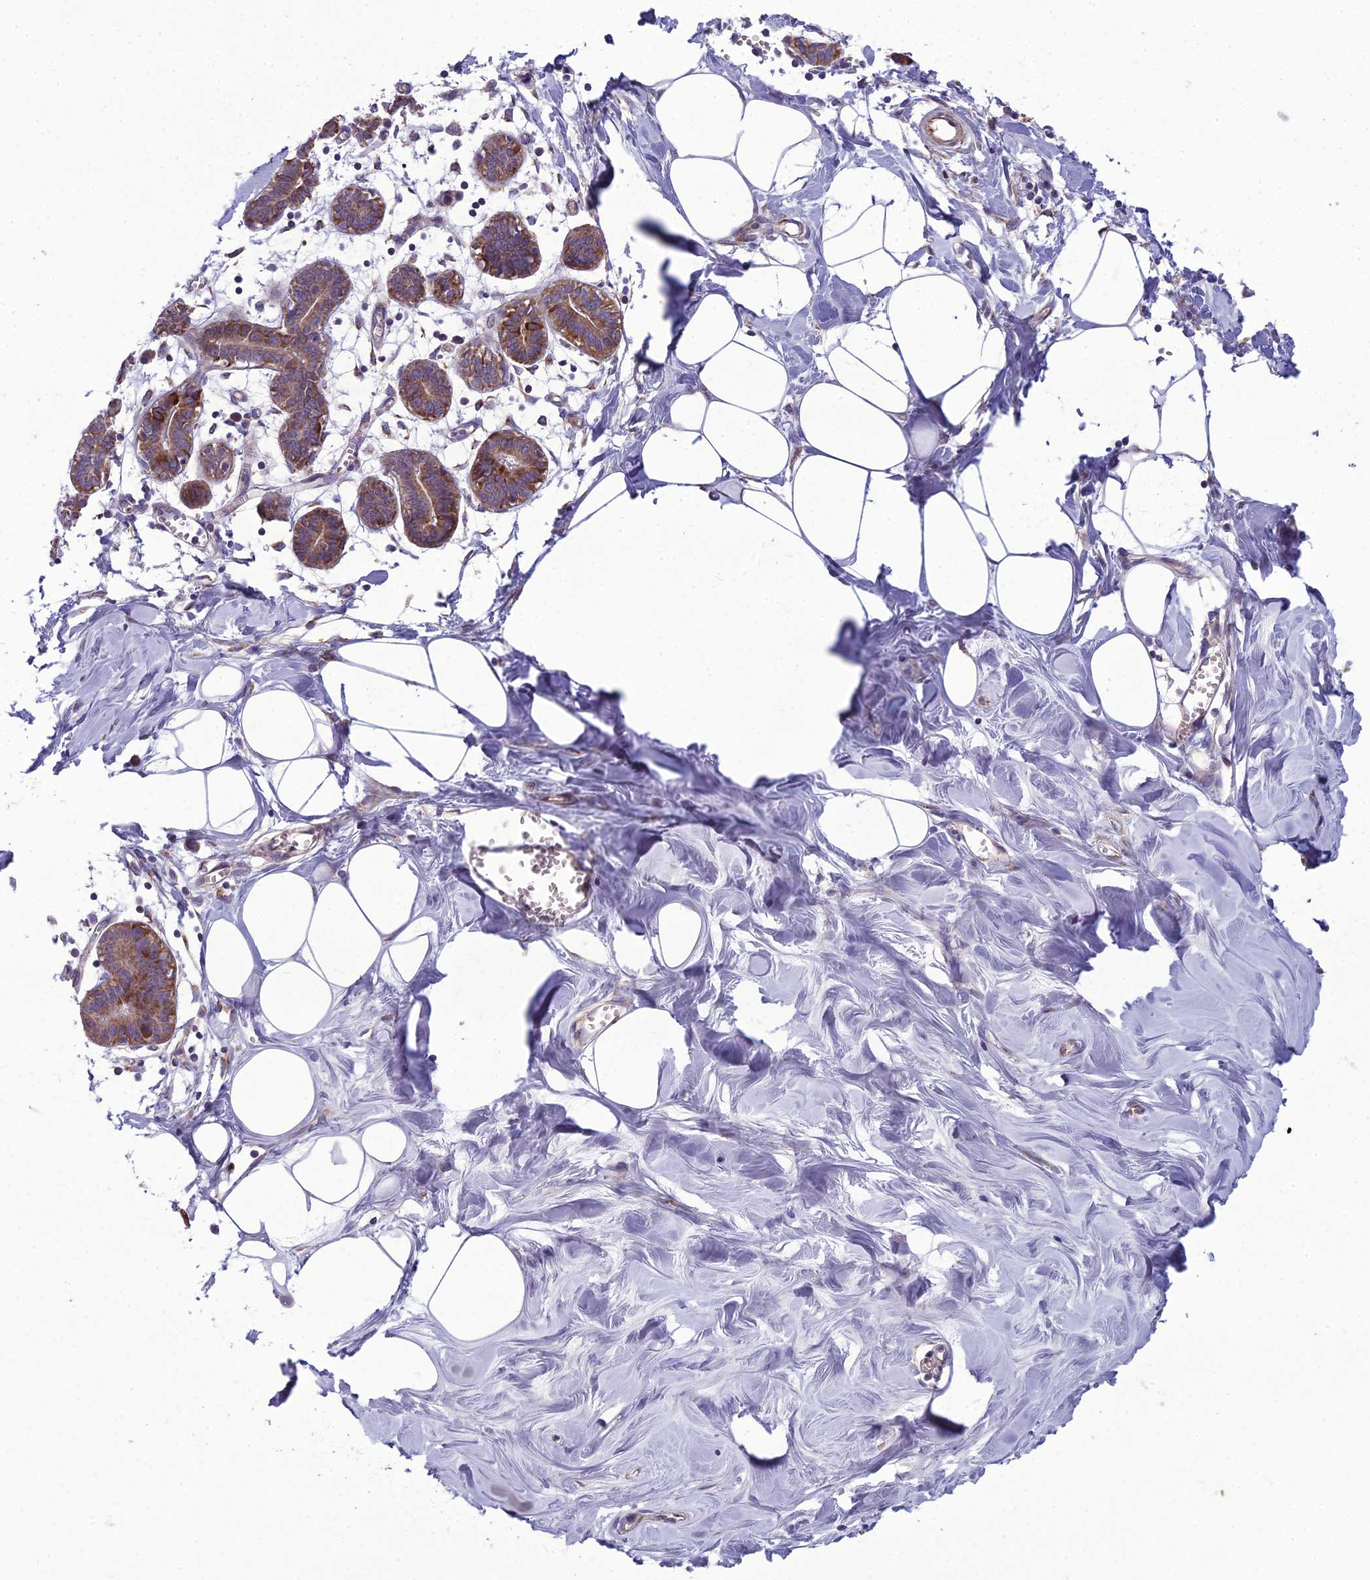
{"staining": {"intensity": "negative", "quantity": "none", "location": "none"}, "tissue": "breast", "cell_type": "Adipocytes", "image_type": "normal", "snomed": [{"axis": "morphology", "description": "Normal tissue, NOS"}, {"axis": "topography", "description": "Breast"}], "caption": "Protein analysis of normal breast displays no significant expression in adipocytes. Nuclei are stained in blue.", "gene": "NODAL", "patient": {"sex": "female", "age": 27}}